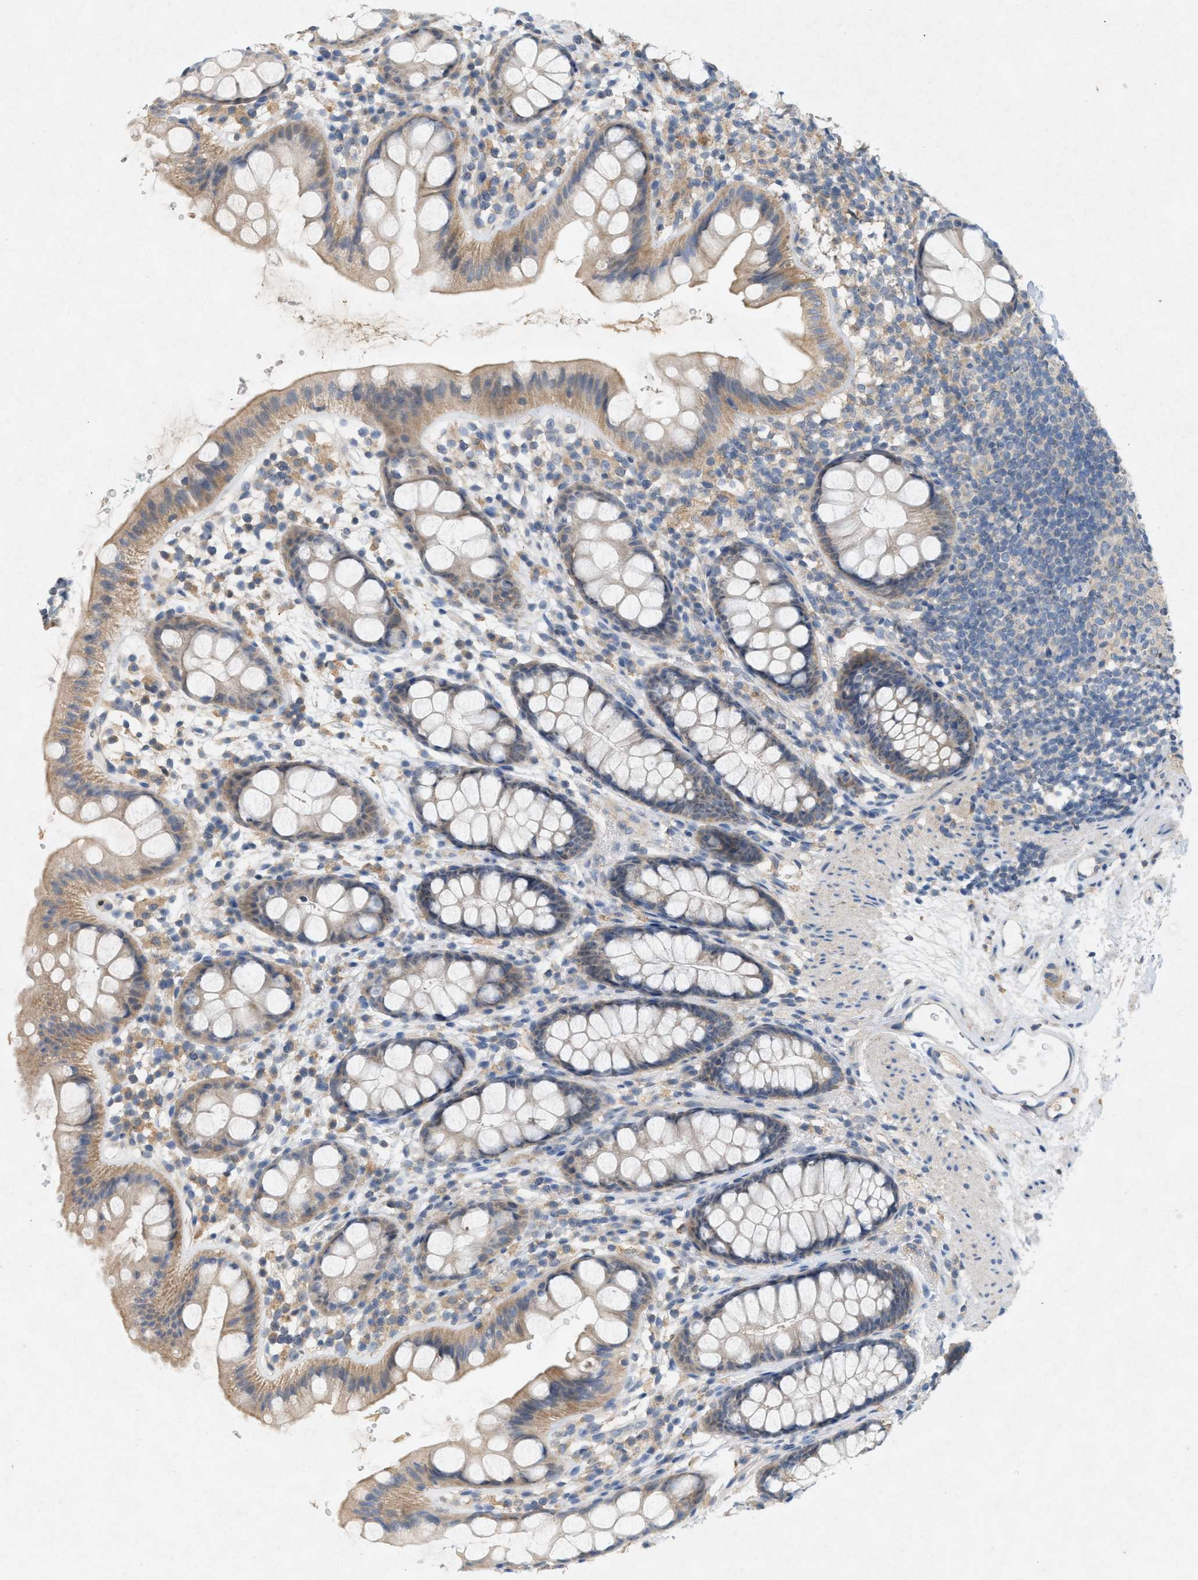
{"staining": {"intensity": "weak", "quantity": ">75%", "location": "cytoplasmic/membranous"}, "tissue": "rectum", "cell_type": "Glandular cells", "image_type": "normal", "snomed": [{"axis": "morphology", "description": "Normal tissue, NOS"}, {"axis": "topography", "description": "Rectum"}], "caption": "Immunohistochemical staining of normal rectum shows >75% levels of weak cytoplasmic/membranous protein expression in about >75% of glandular cells.", "gene": "DCAF7", "patient": {"sex": "female", "age": 65}}